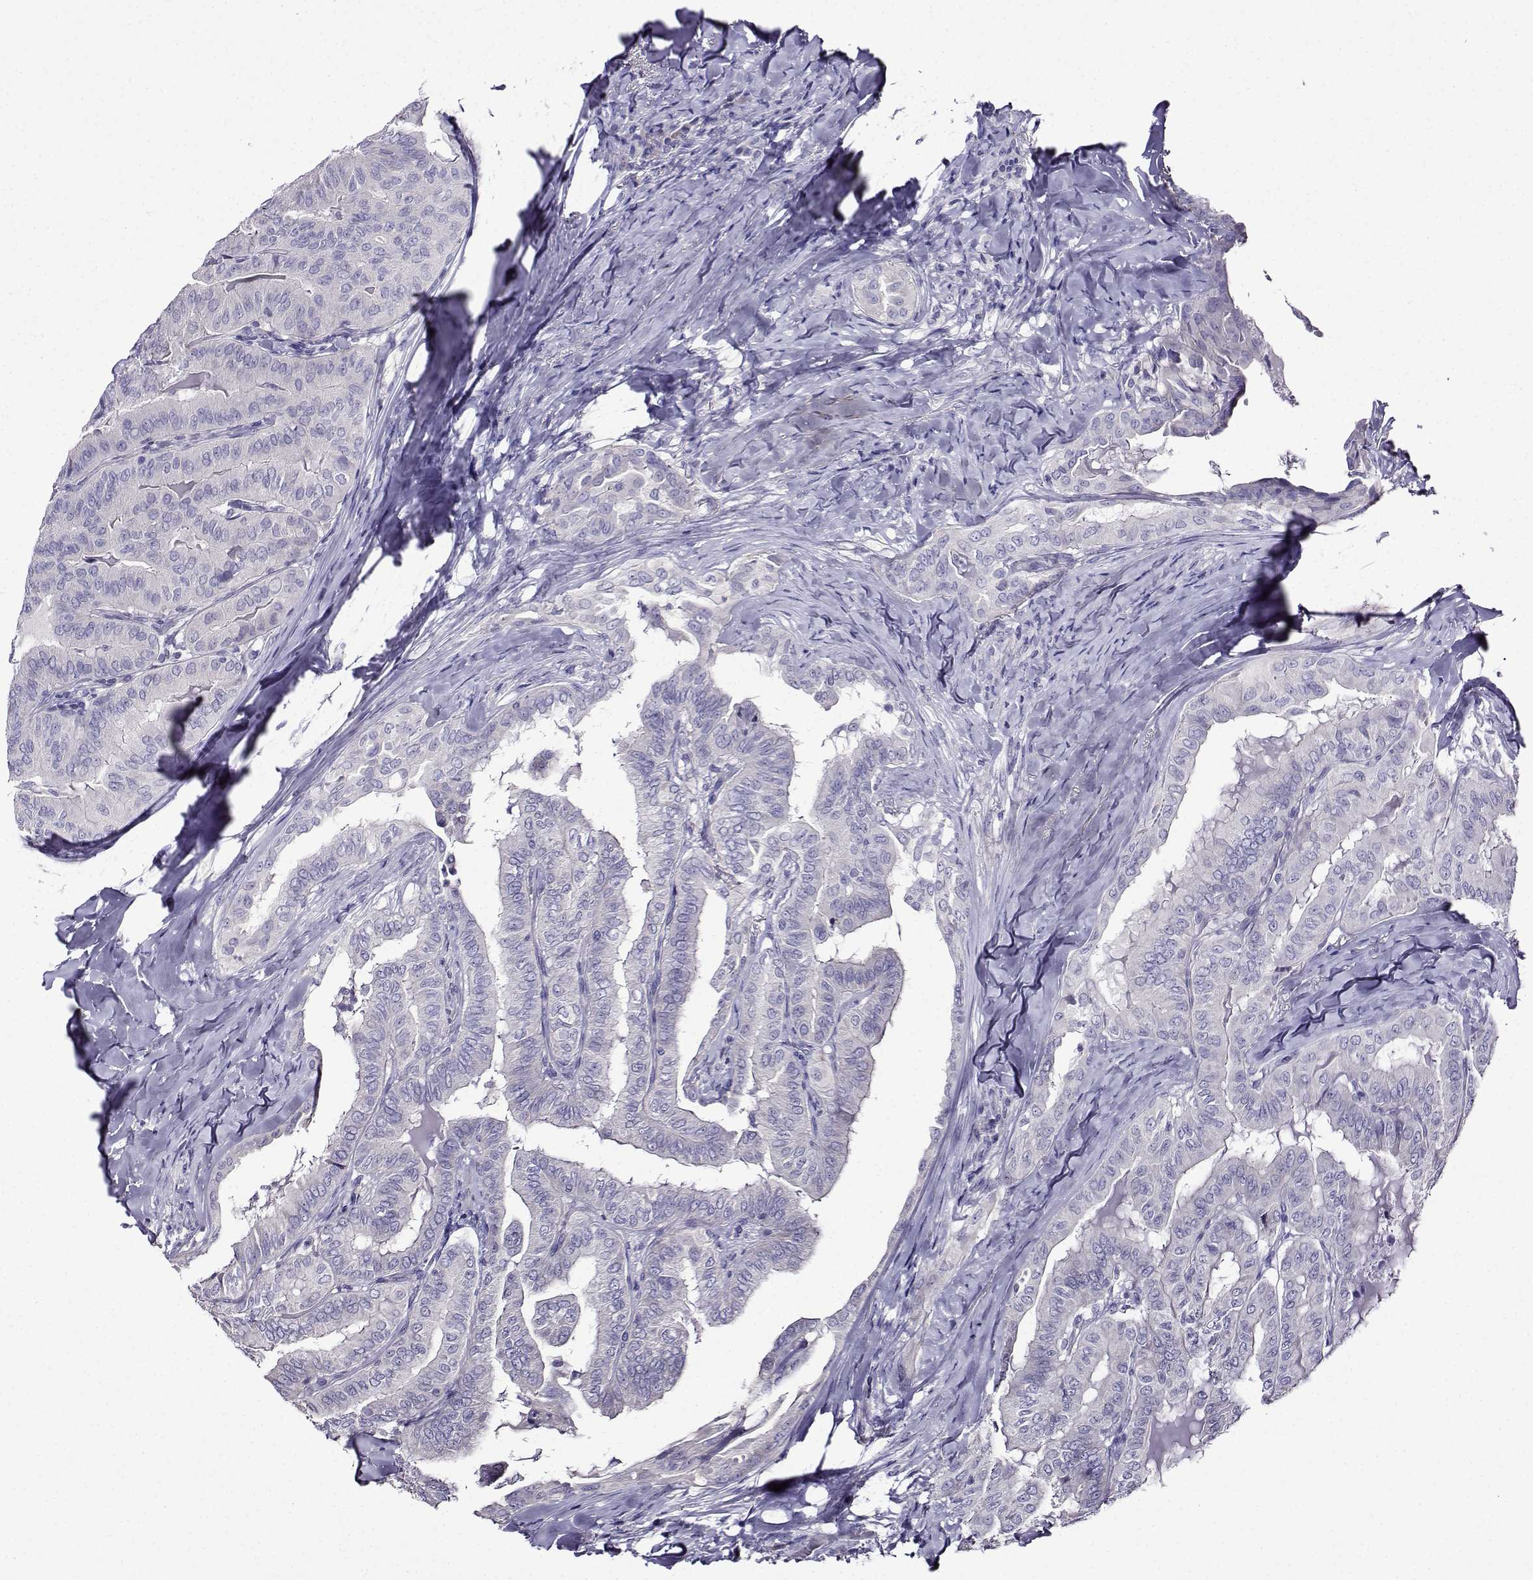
{"staining": {"intensity": "negative", "quantity": "none", "location": "none"}, "tissue": "thyroid cancer", "cell_type": "Tumor cells", "image_type": "cancer", "snomed": [{"axis": "morphology", "description": "Papillary adenocarcinoma, NOS"}, {"axis": "topography", "description": "Thyroid gland"}], "caption": "An IHC histopathology image of thyroid papillary adenocarcinoma is shown. There is no staining in tumor cells of thyroid papillary adenocarcinoma.", "gene": "TMEM266", "patient": {"sex": "female", "age": 68}}